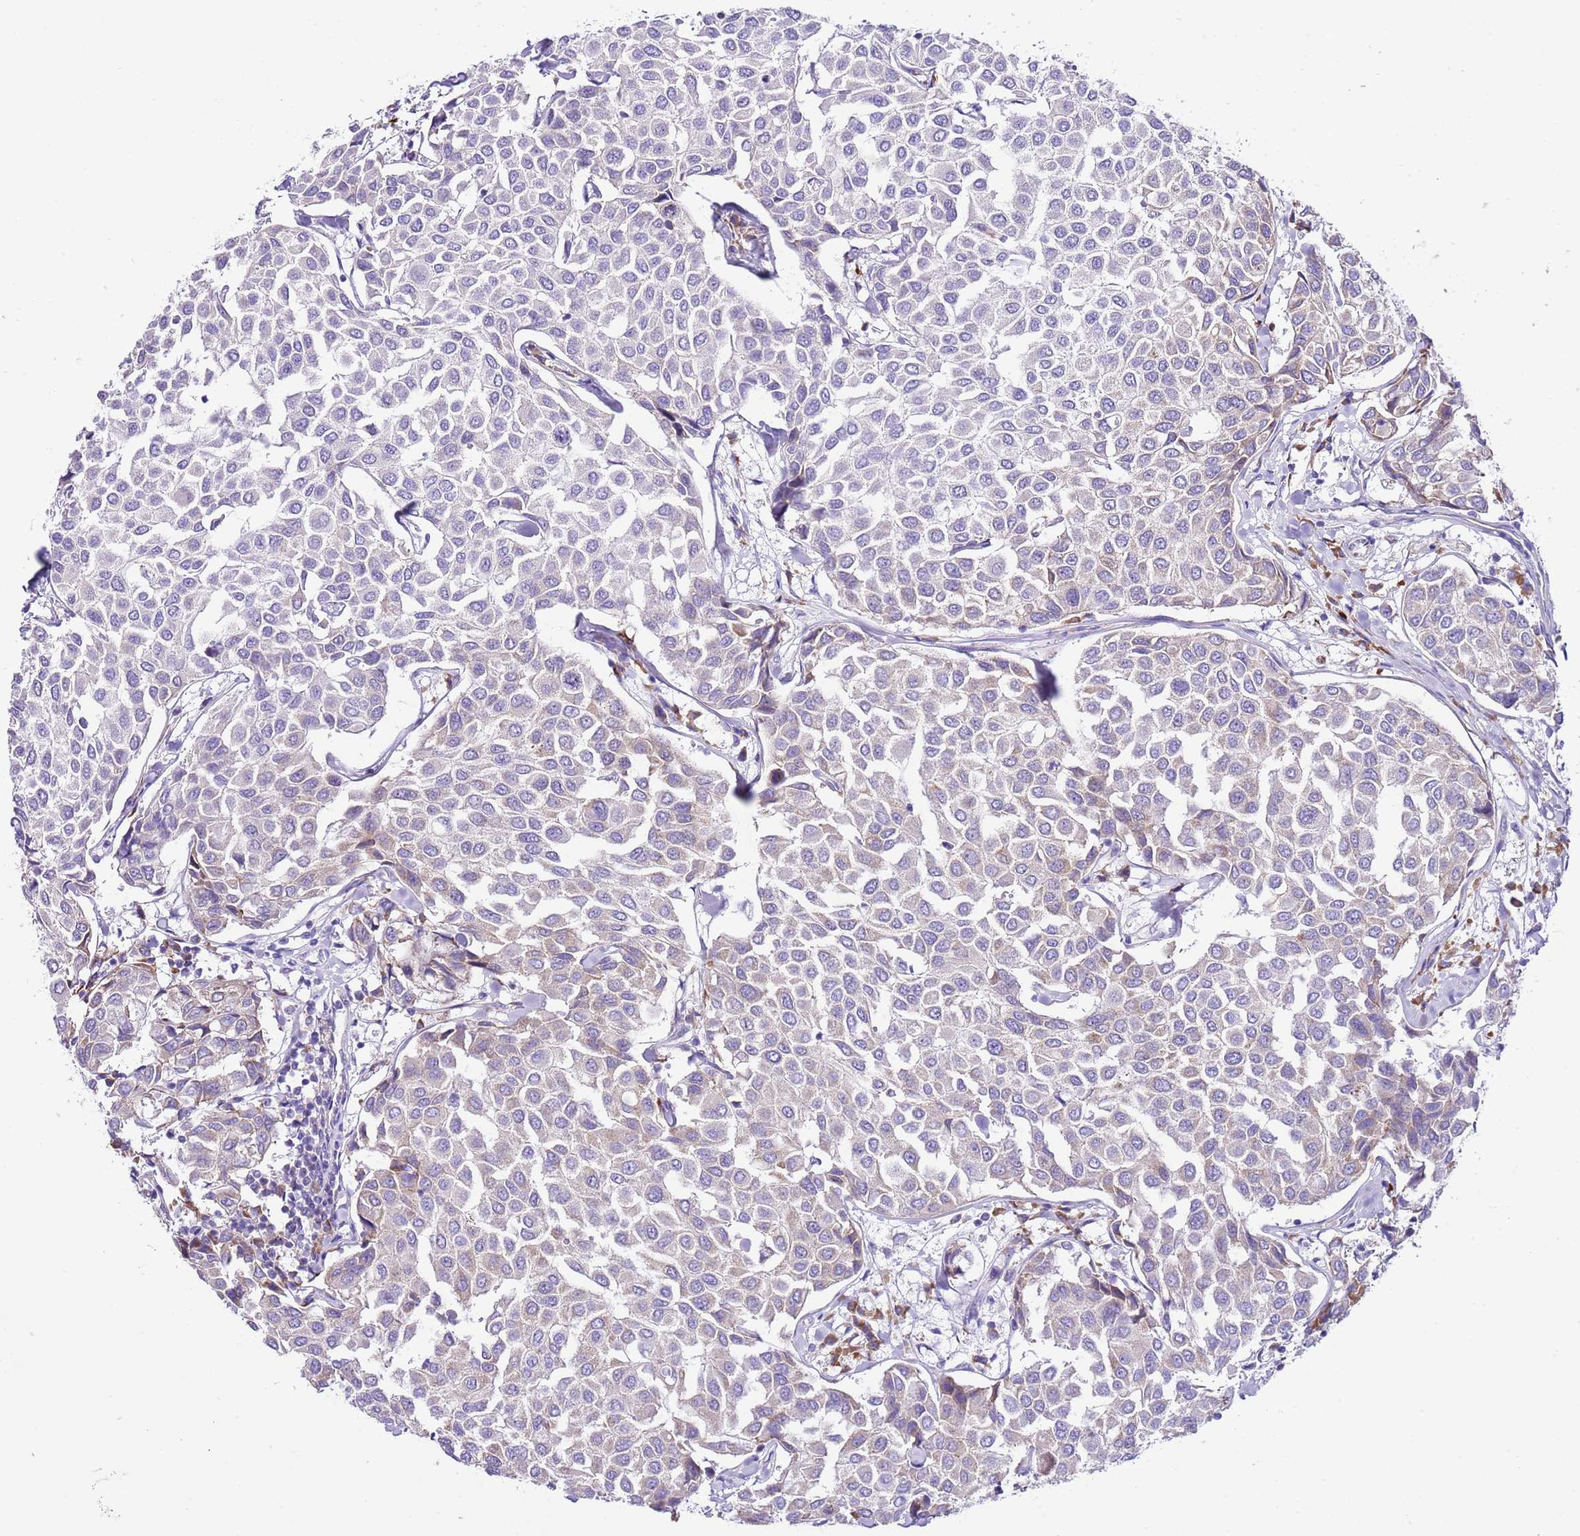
{"staining": {"intensity": "weak", "quantity": "<25%", "location": "cytoplasmic/membranous"}, "tissue": "breast cancer", "cell_type": "Tumor cells", "image_type": "cancer", "snomed": [{"axis": "morphology", "description": "Duct carcinoma"}, {"axis": "topography", "description": "Breast"}], "caption": "IHC image of neoplastic tissue: breast cancer stained with DAB (3,3'-diaminobenzidine) reveals no significant protein positivity in tumor cells.", "gene": "RPS10", "patient": {"sex": "female", "age": 55}}